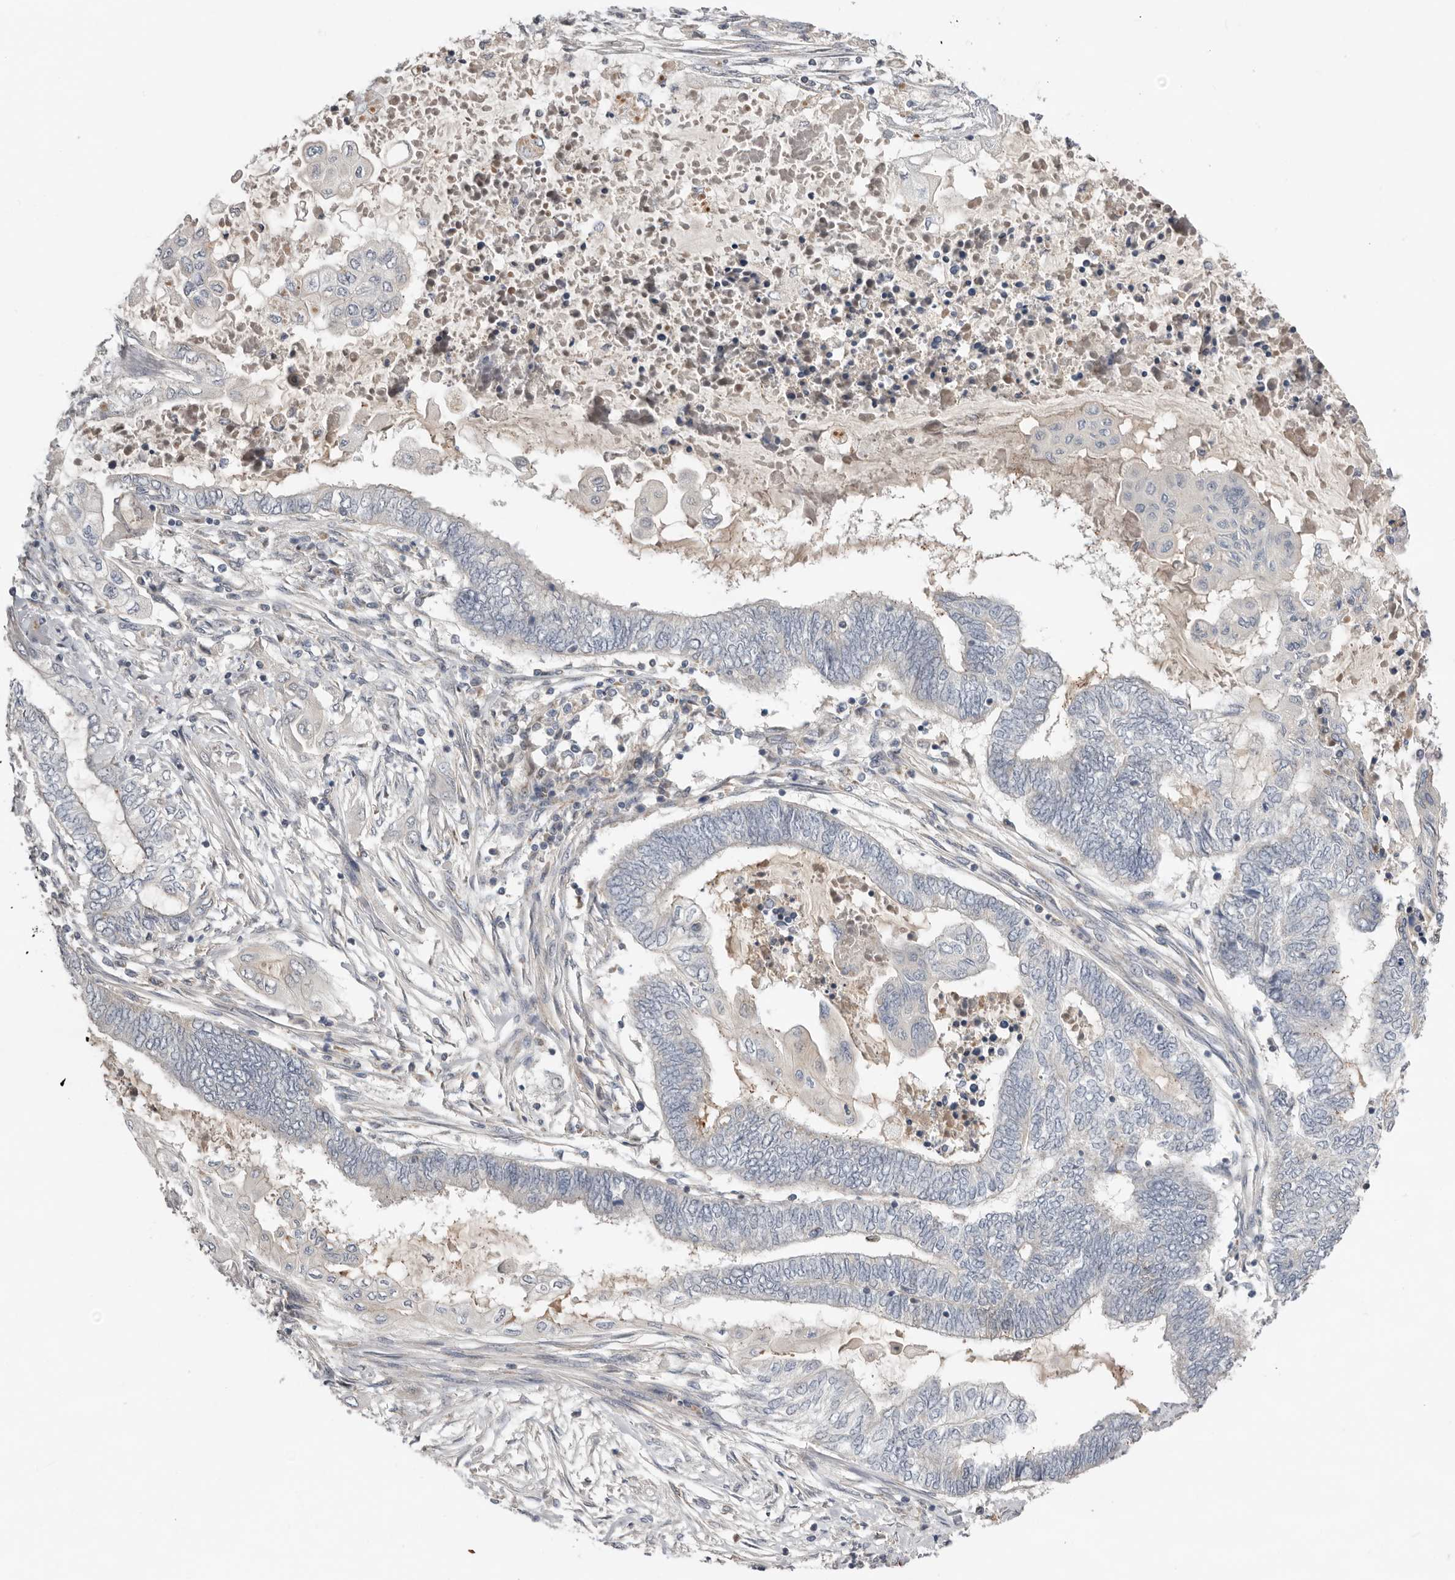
{"staining": {"intensity": "negative", "quantity": "none", "location": "none"}, "tissue": "endometrial cancer", "cell_type": "Tumor cells", "image_type": "cancer", "snomed": [{"axis": "morphology", "description": "Adenocarcinoma, NOS"}, {"axis": "topography", "description": "Uterus"}, {"axis": "topography", "description": "Endometrium"}], "caption": "High magnification brightfield microscopy of endometrial cancer stained with DAB (3,3'-diaminobenzidine) (brown) and counterstained with hematoxylin (blue): tumor cells show no significant expression.", "gene": "BRCA2", "patient": {"sex": "female", "age": 70}}